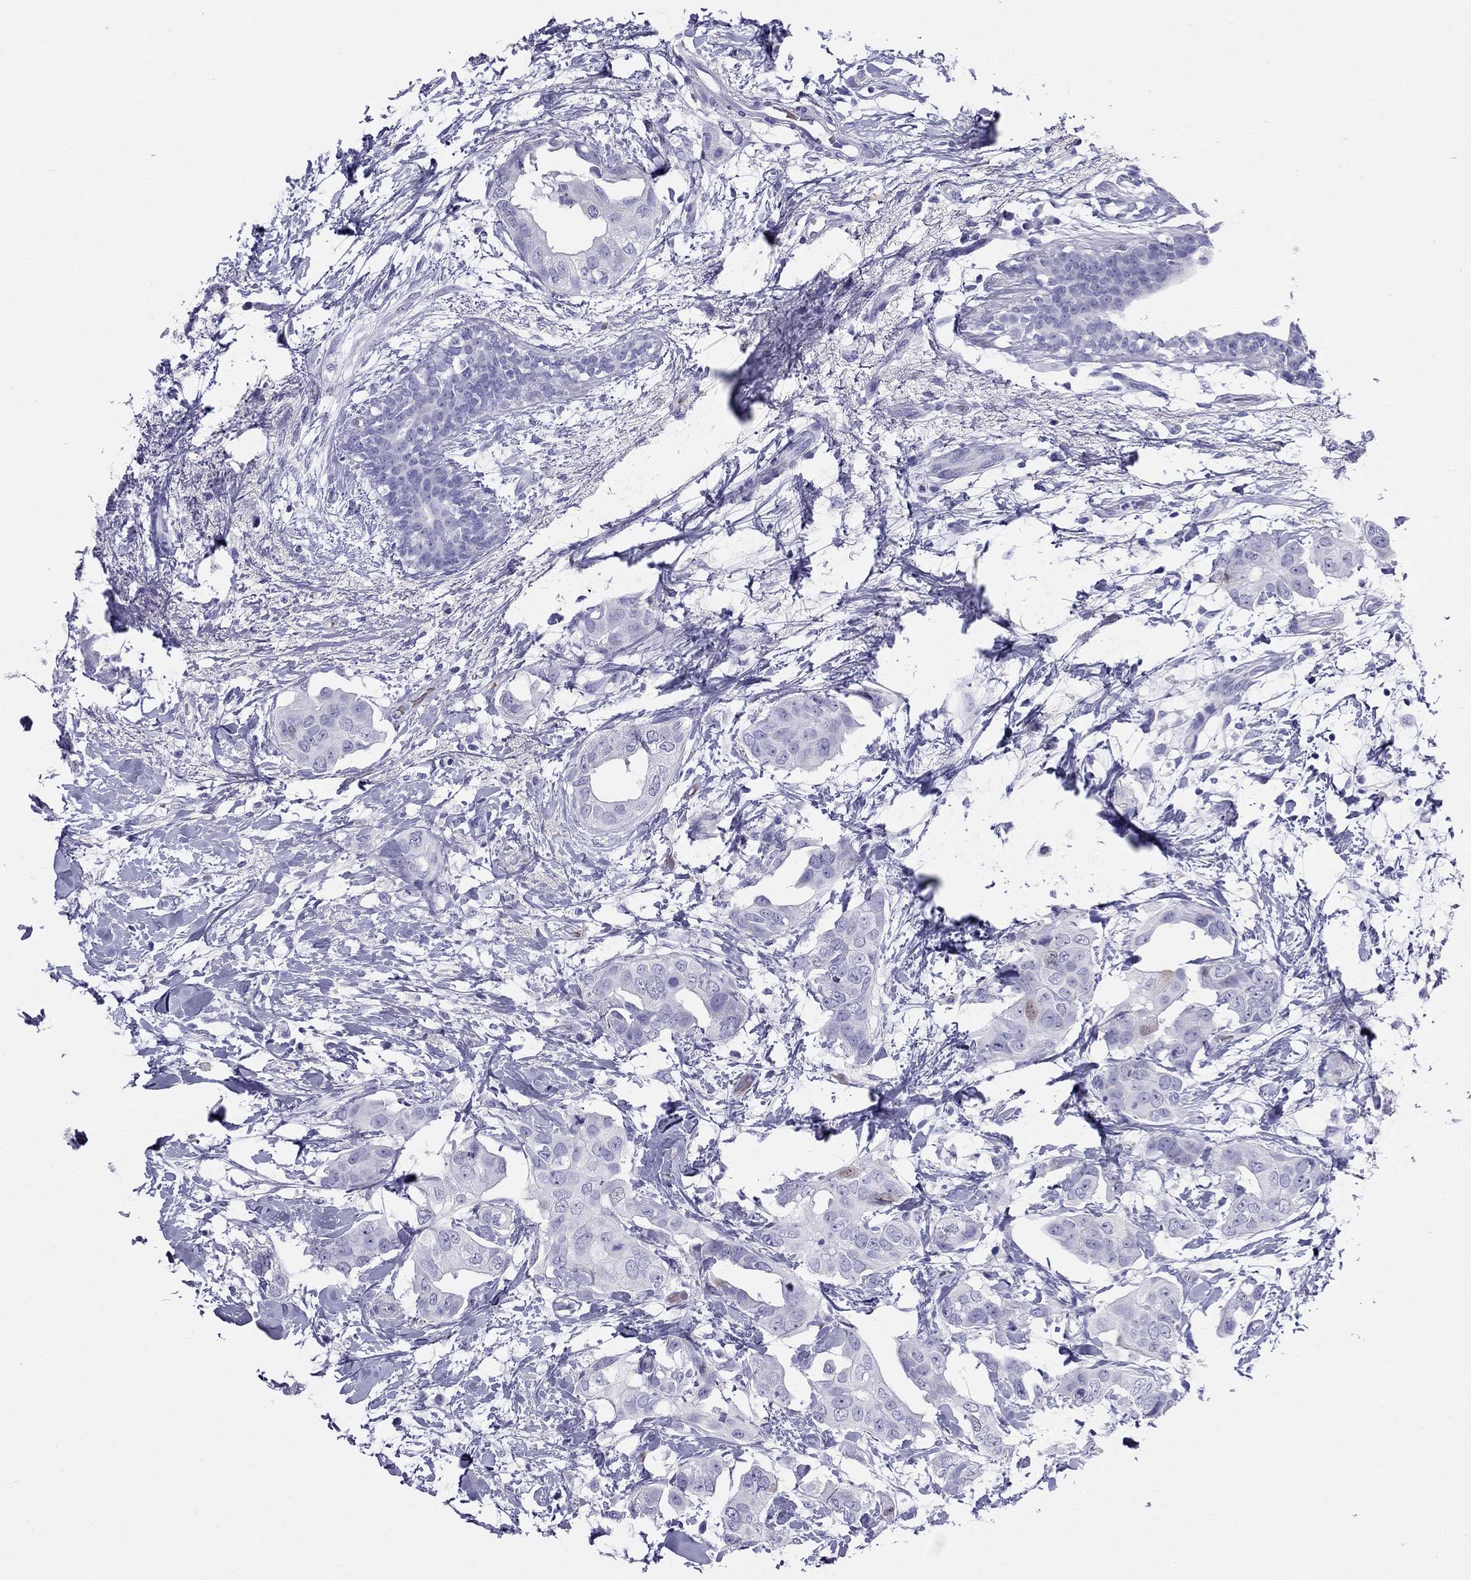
{"staining": {"intensity": "negative", "quantity": "none", "location": "none"}, "tissue": "breast cancer", "cell_type": "Tumor cells", "image_type": "cancer", "snomed": [{"axis": "morphology", "description": "Normal tissue, NOS"}, {"axis": "morphology", "description": "Duct carcinoma"}, {"axis": "topography", "description": "Breast"}], "caption": "There is no significant positivity in tumor cells of breast cancer.", "gene": "DNAAF6", "patient": {"sex": "female", "age": 40}}